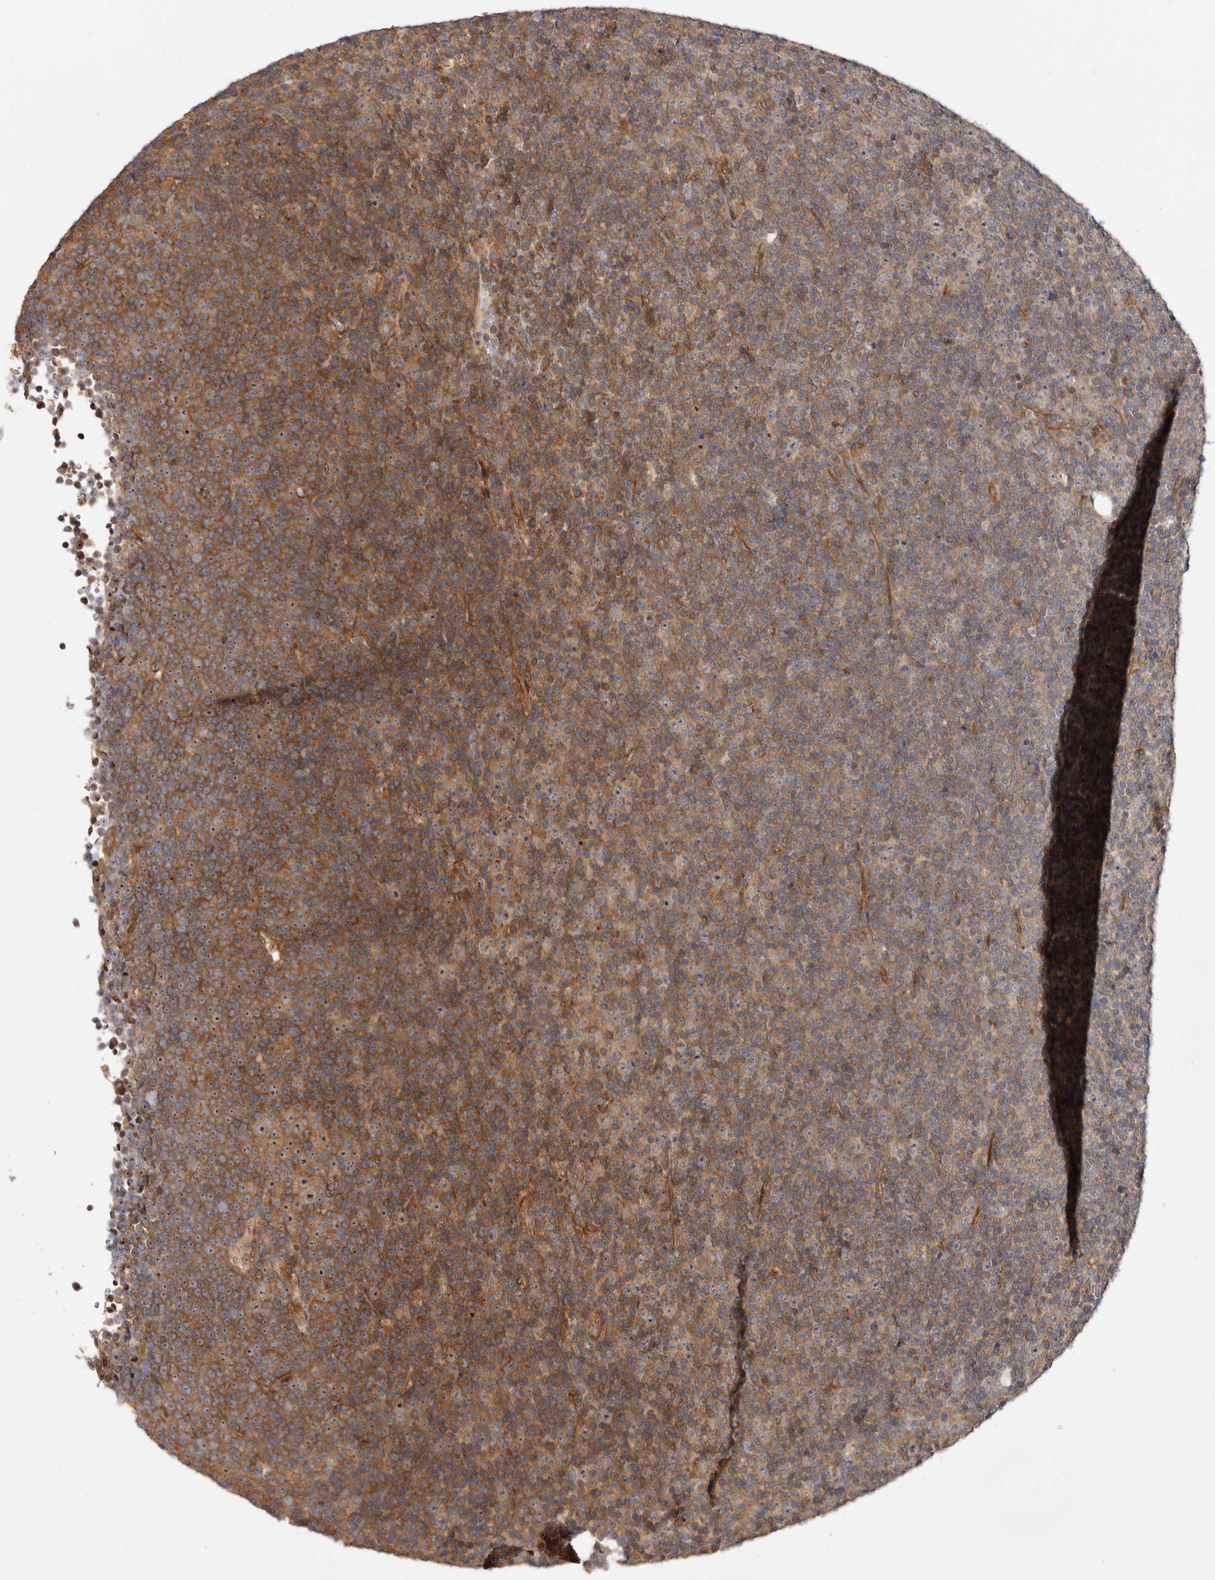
{"staining": {"intensity": "moderate", "quantity": "25%-75%", "location": "cytoplasmic/membranous,nuclear"}, "tissue": "lymphoma", "cell_type": "Tumor cells", "image_type": "cancer", "snomed": [{"axis": "morphology", "description": "Malignant lymphoma, non-Hodgkin's type, Low grade"}, {"axis": "topography", "description": "Lymph node"}], "caption": "Moderate cytoplasmic/membranous and nuclear protein staining is appreciated in about 25%-75% of tumor cells in low-grade malignant lymphoma, non-Hodgkin's type.", "gene": "PANK4", "patient": {"sex": "female", "age": 67}}